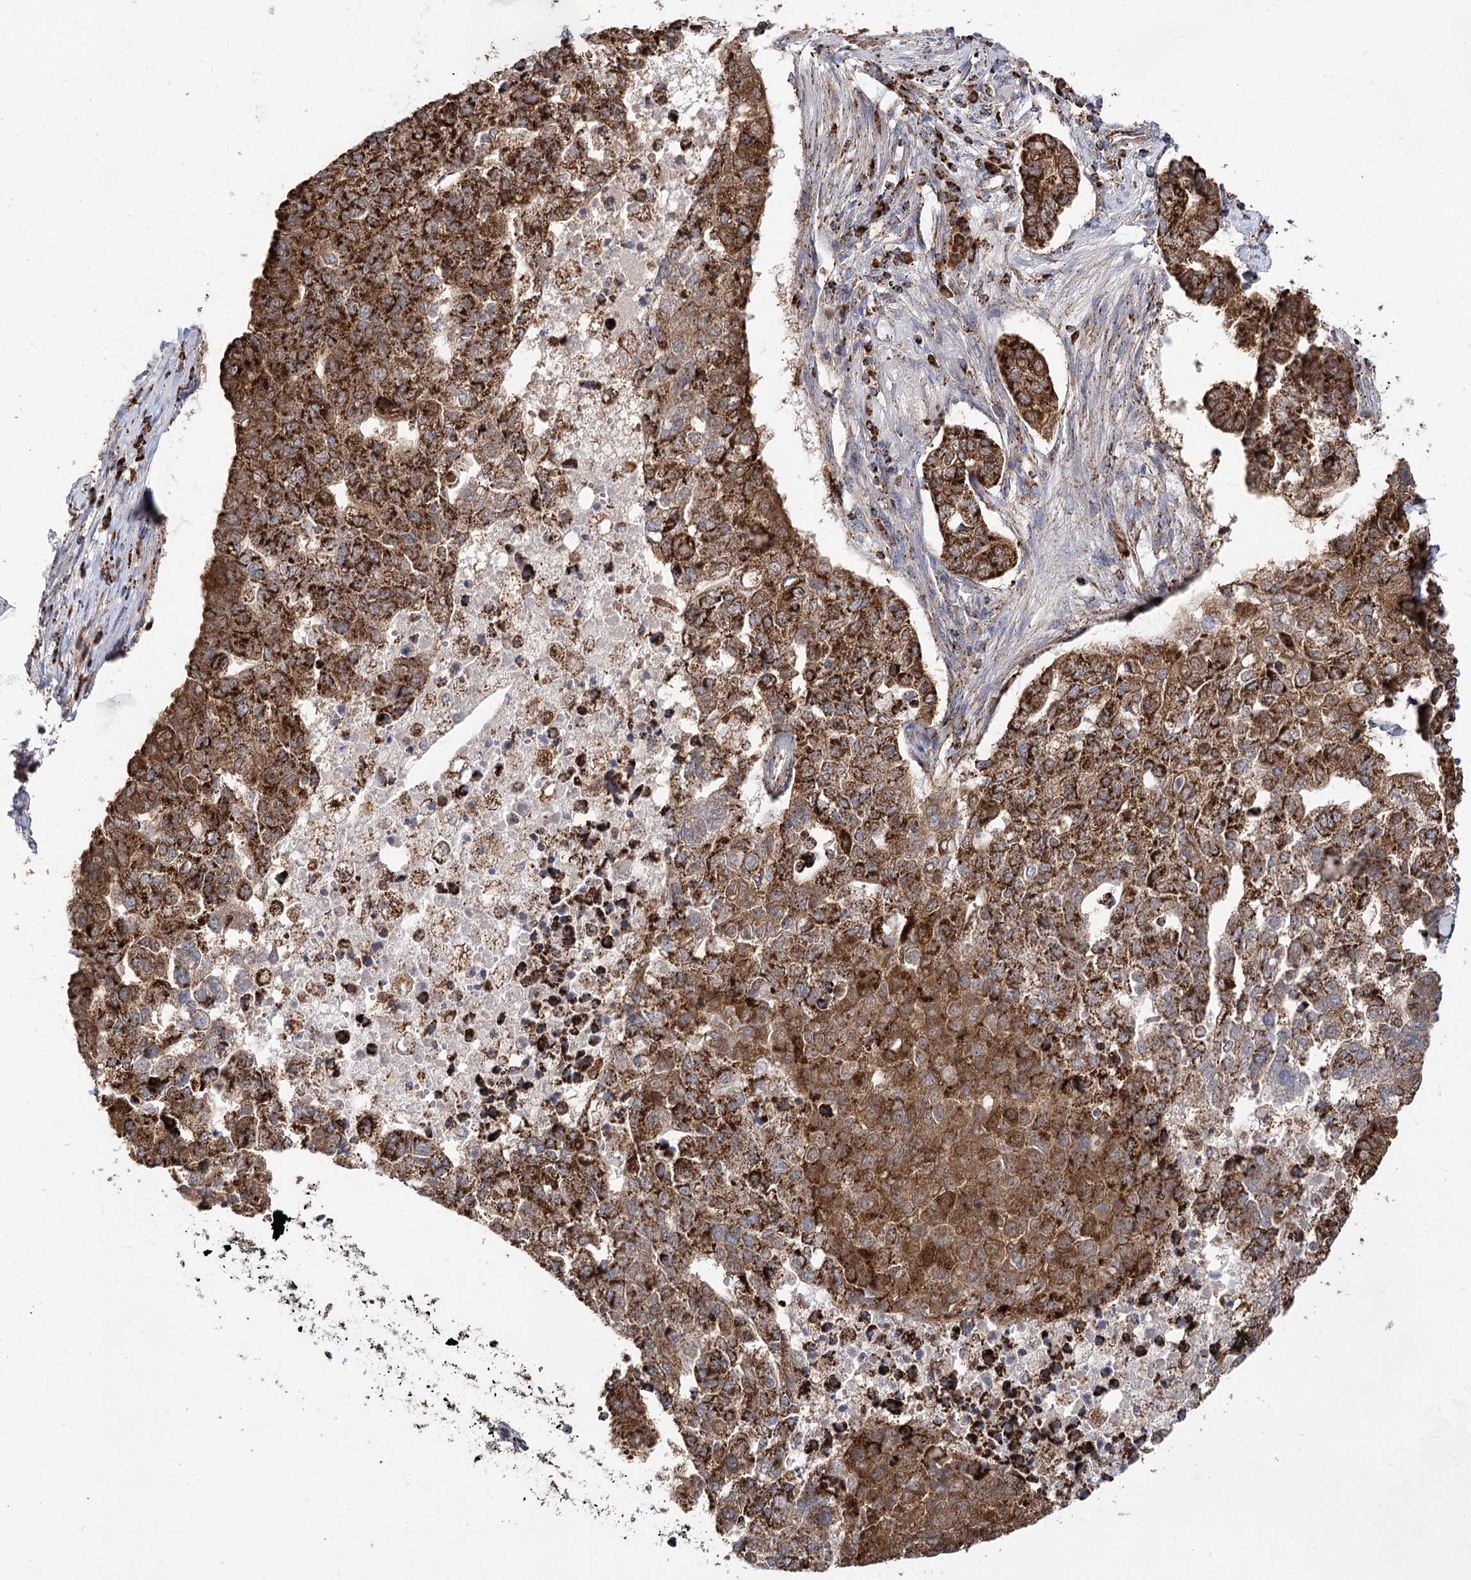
{"staining": {"intensity": "strong", "quantity": ">75%", "location": "cytoplasmic/membranous"}, "tissue": "pancreatic cancer", "cell_type": "Tumor cells", "image_type": "cancer", "snomed": [{"axis": "morphology", "description": "Adenocarcinoma, NOS"}, {"axis": "topography", "description": "Pancreas"}], "caption": "IHC photomicrograph of neoplastic tissue: pancreatic cancer stained using immunohistochemistry (IHC) reveals high levels of strong protein expression localized specifically in the cytoplasmic/membranous of tumor cells, appearing as a cytoplasmic/membranous brown color.", "gene": "NADK2", "patient": {"sex": "female", "age": 61}}